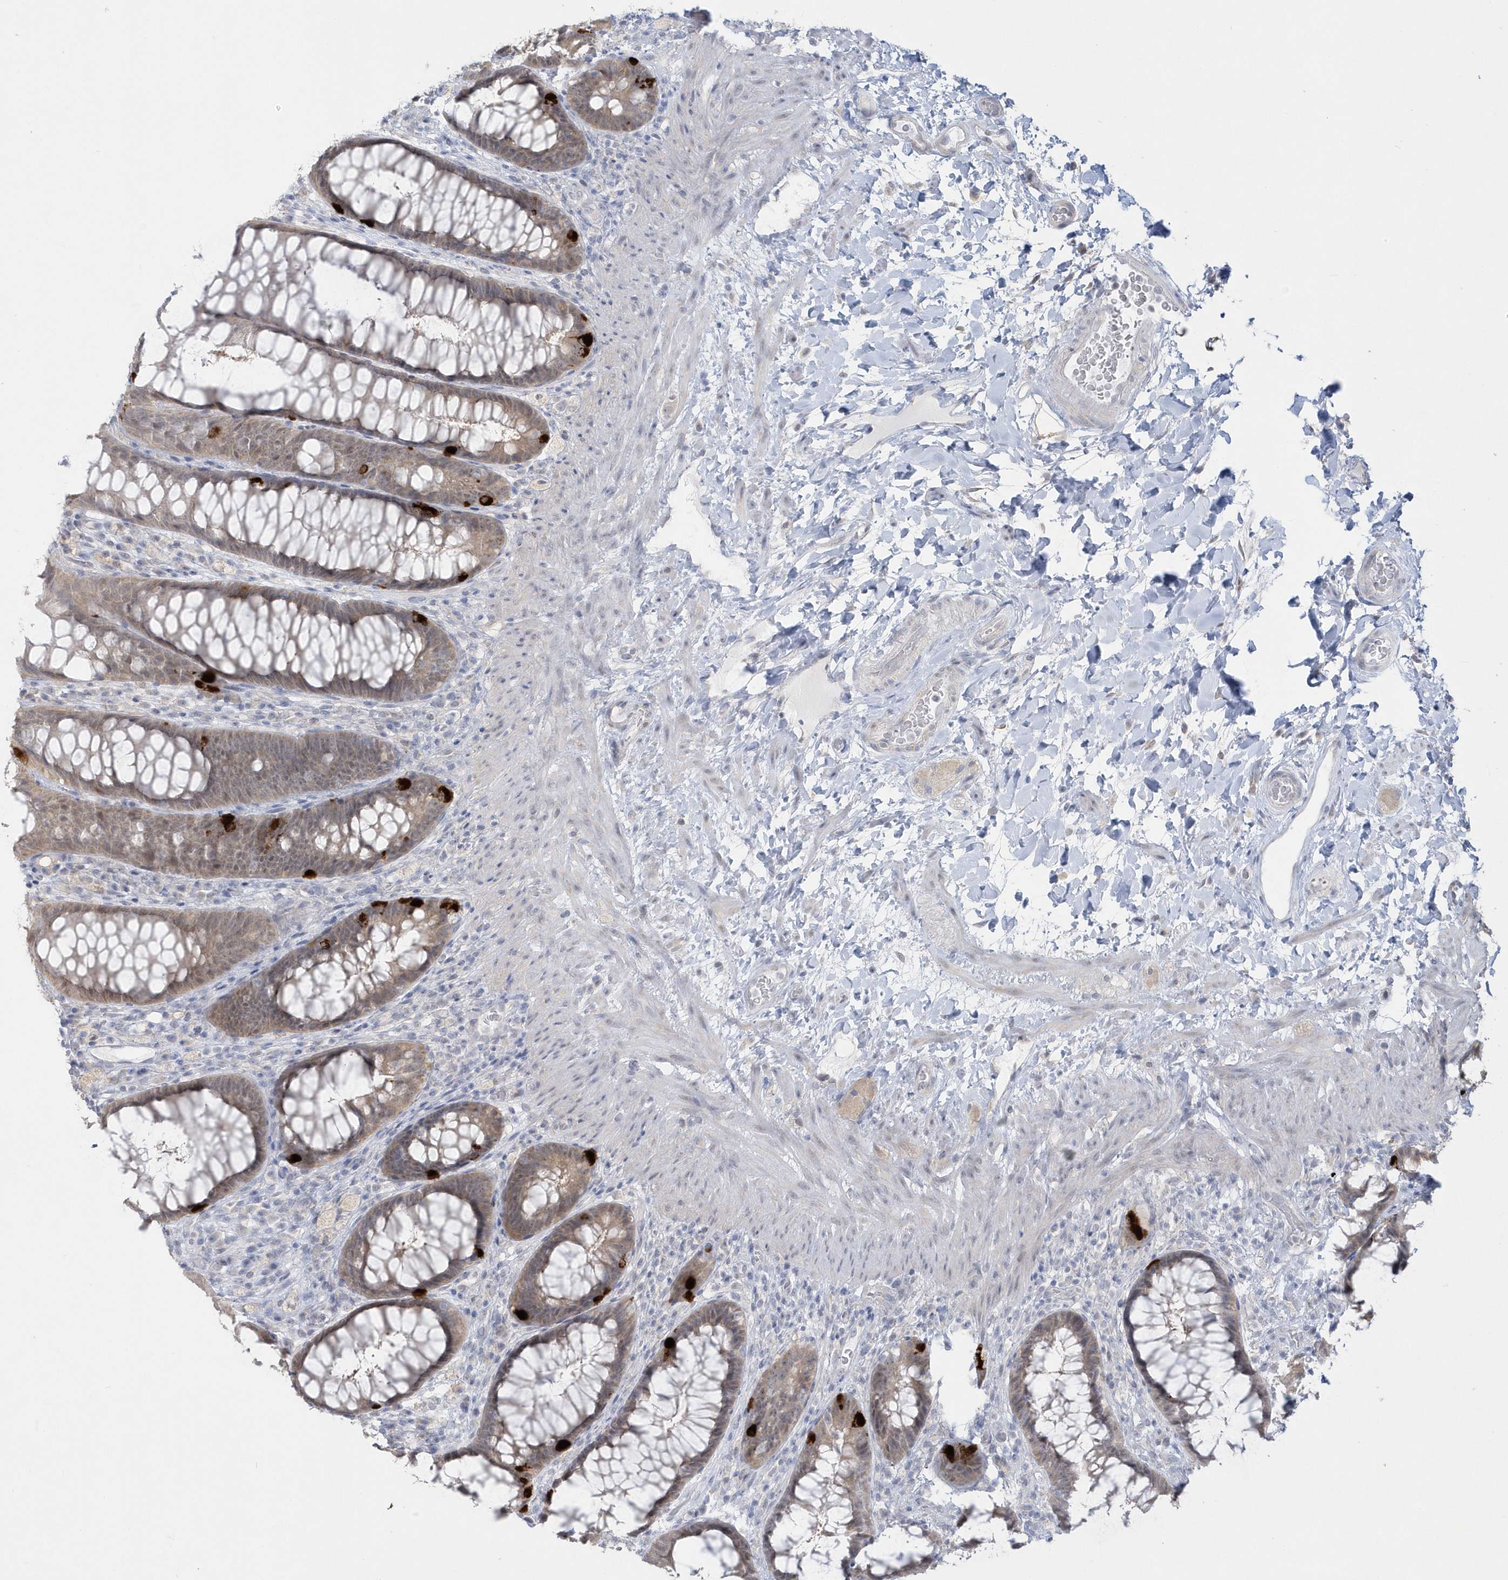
{"staining": {"intensity": "strong", "quantity": "<25%", "location": "cytoplasmic/membranous"}, "tissue": "rectum", "cell_type": "Glandular cells", "image_type": "normal", "snomed": [{"axis": "morphology", "description": "Normal tissue, NOS"}, {"axis": "topography", "description": "Rectum"}], "caption": "Immunohistochemistry staining of normal rectum, which exhibits medium levels of strong cytoplasmic/membranous staining in approximately <25% of glandular cells indicating strong cytoplasmic/membranous protein staining. The staining was performed using DAB (3,3'-diaminobenzidine) (brown) for protein detection and nuclei were counterstained in hematoxylin (blue).", "gene": "PCBD1", "patient": {"sex": "female", "age": 46}}